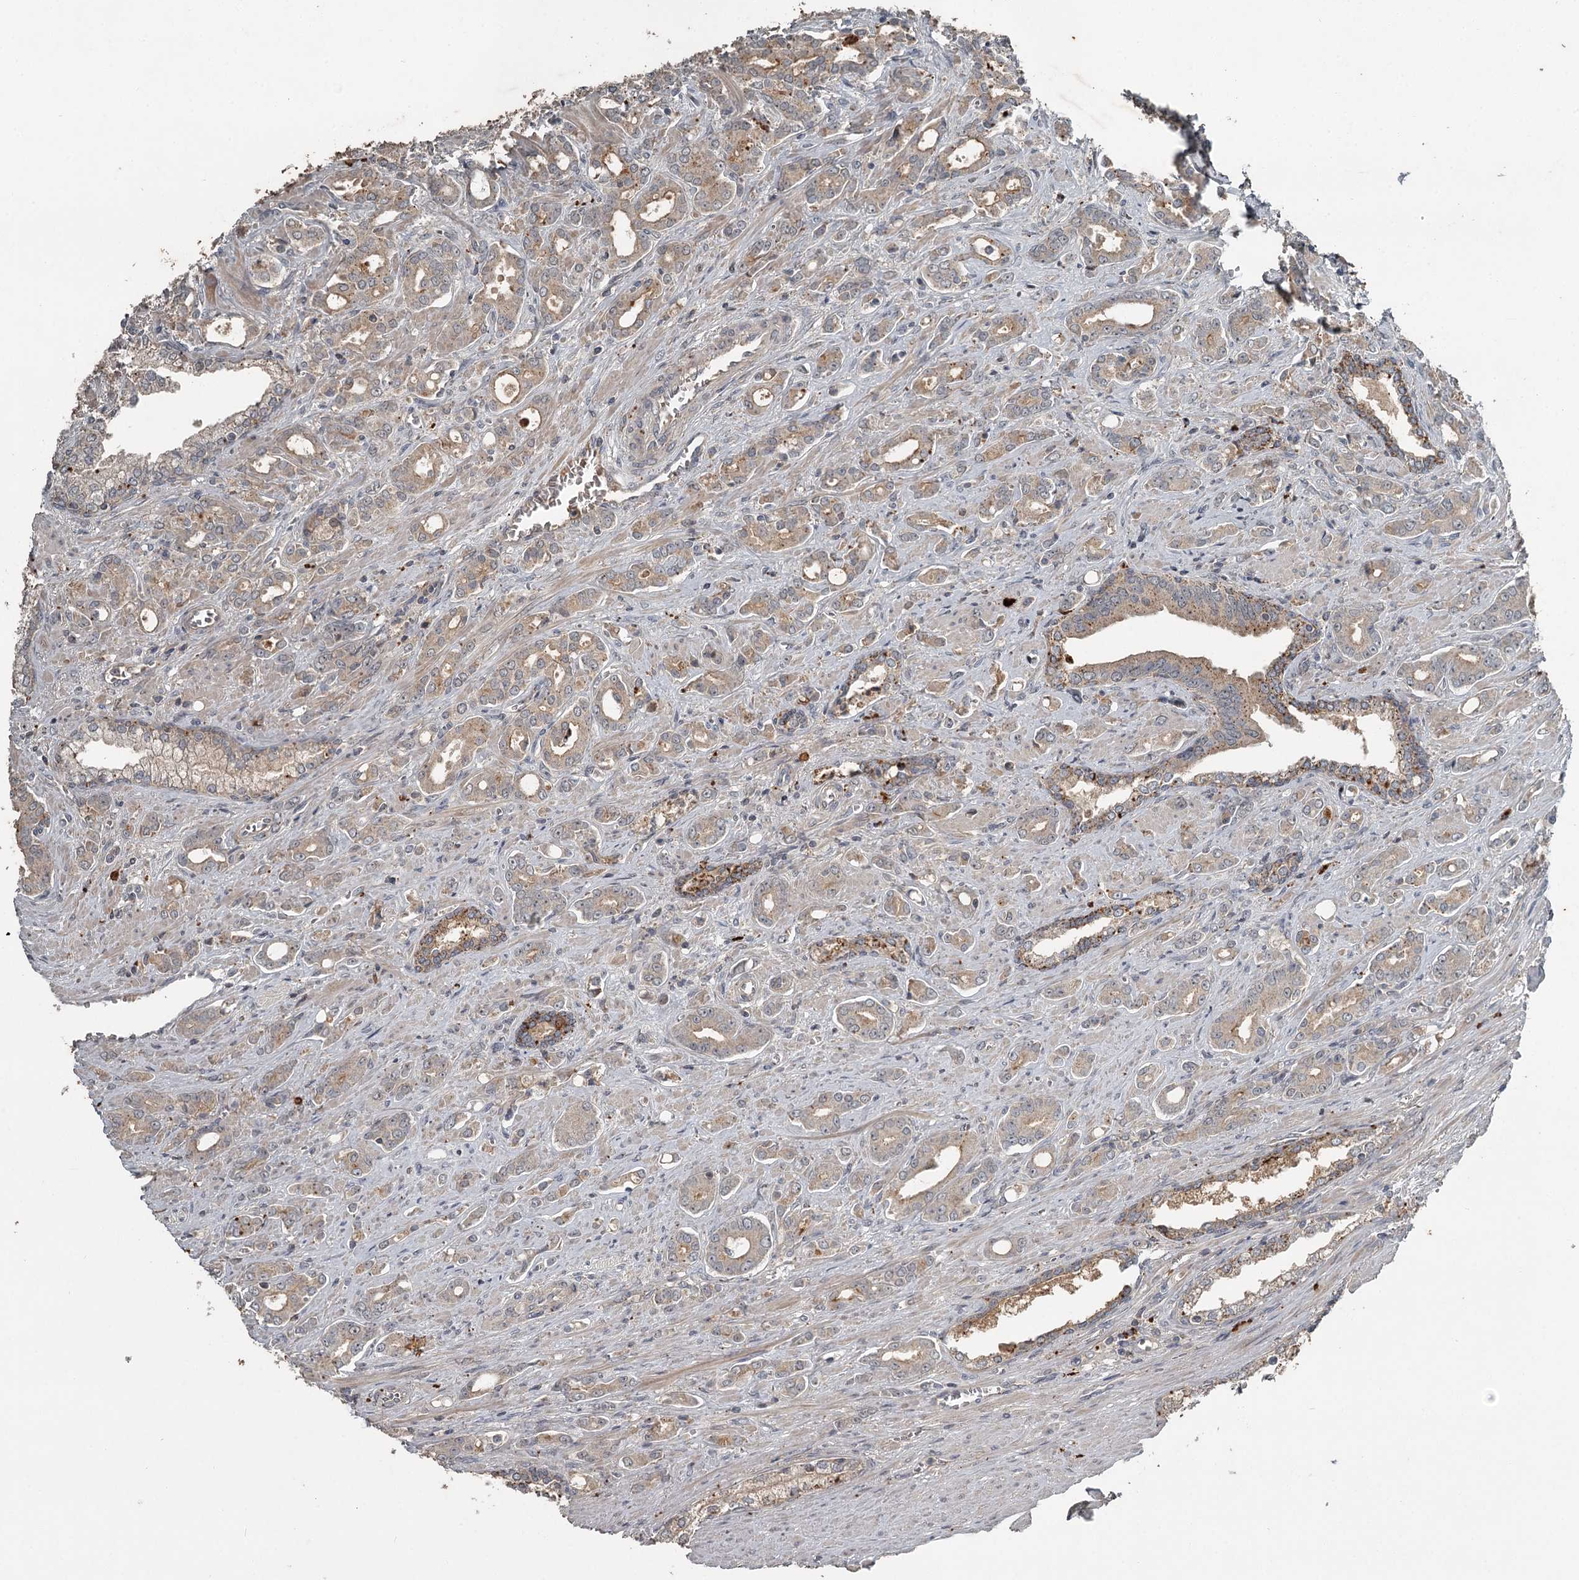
{"staining": {"intensity": "weak", "quantity": "25%-75%", "location": "cytoplasmic/membranous"}, "tissue": "prostate cancer", "cell_type": "Tumor cells", "image_type": "cancer", "snomed": [{"axis": "morphology", "description": "Adenocarcinoma, High grade"}, {"axis": "topography", "description": "Prostate"}], "caption": "This image reveals immunohistochemistry (IHC) staining of human adenocarcinoma (high-grade) (prostate), with low weak cytoplasmic/membranous expression in about 25%-75% of tumor cells.", "gene": "SLC39A8", "patient": {"sex": "male", "age": 72}}